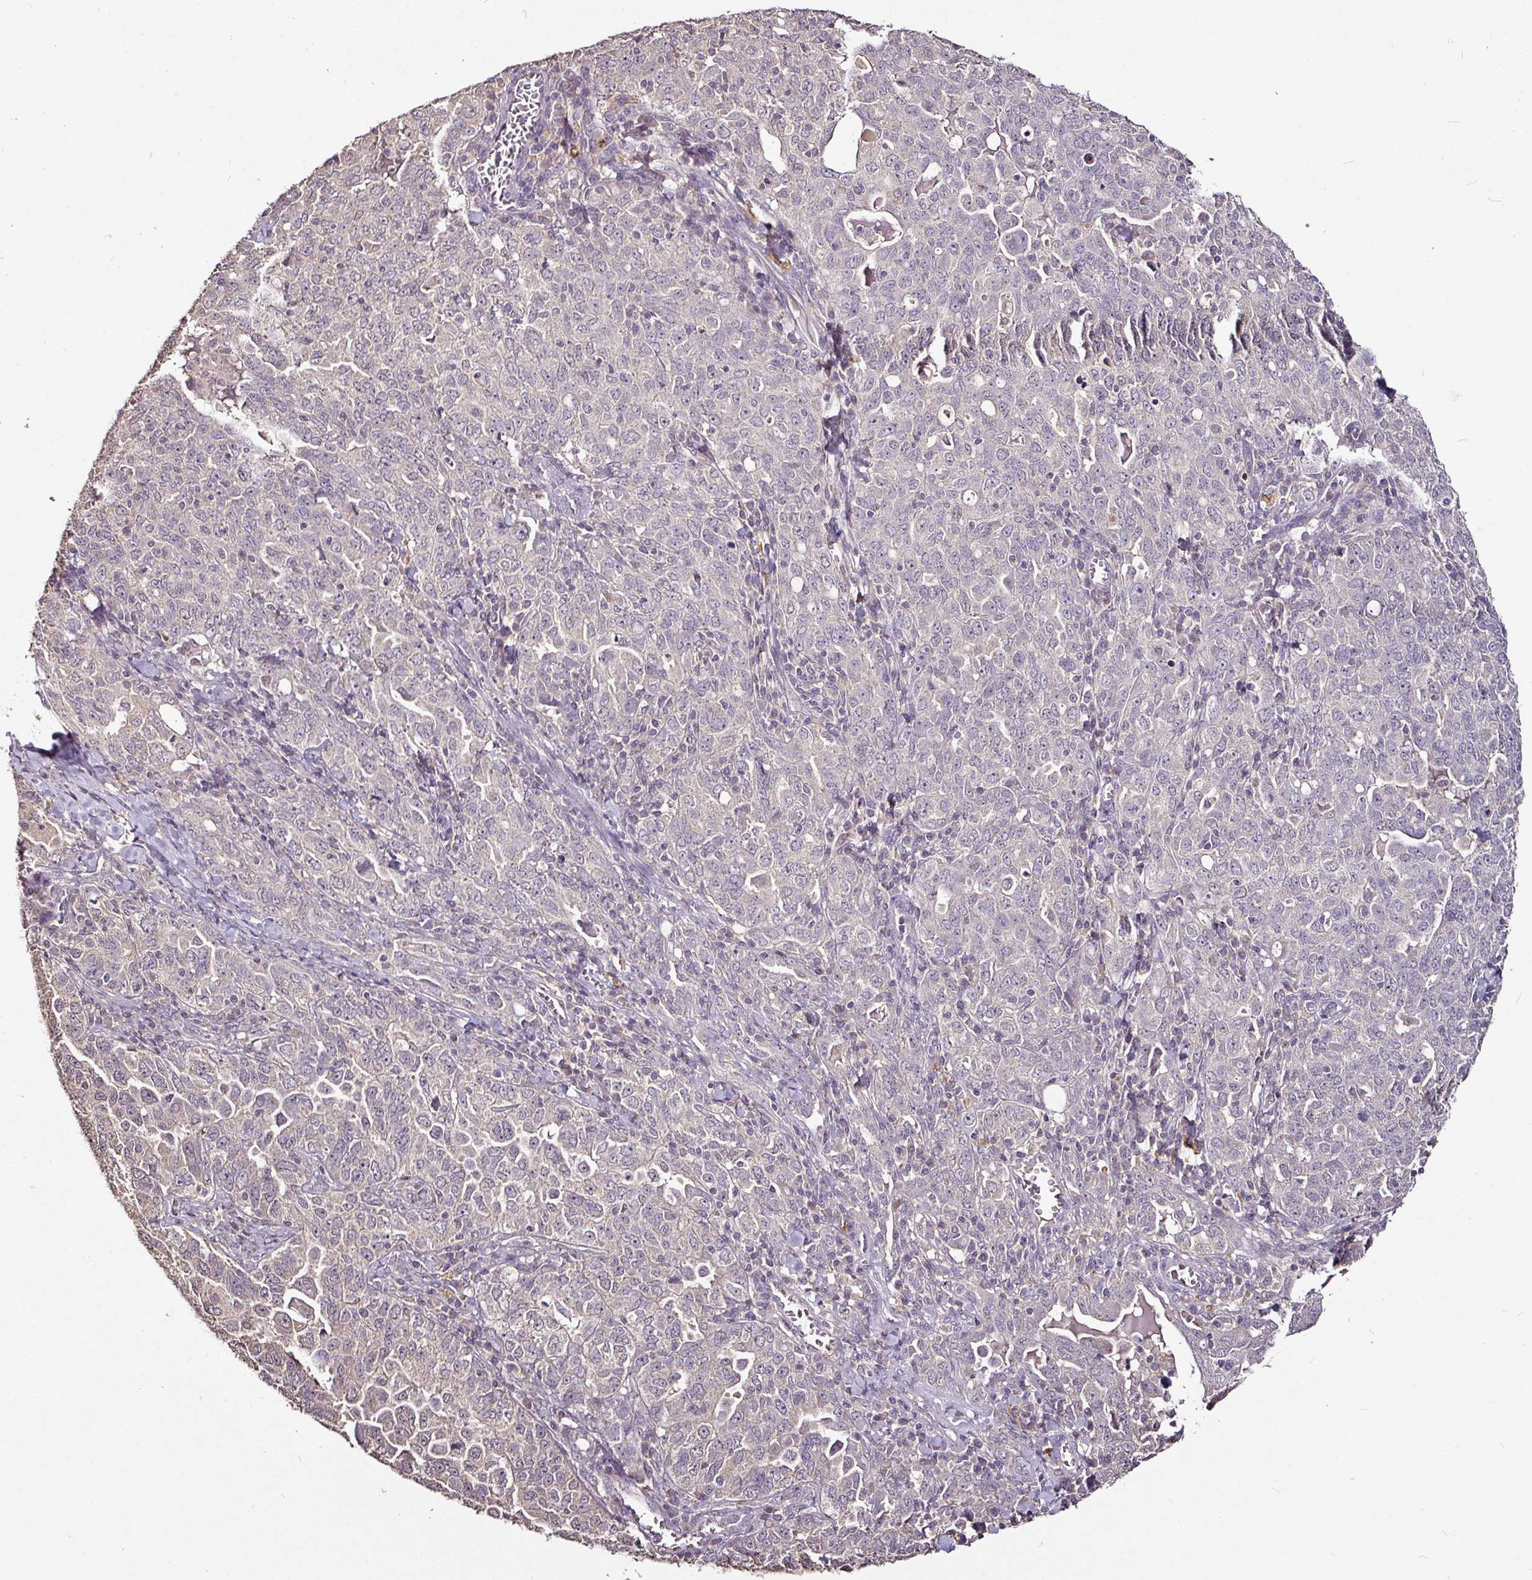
{"staining": {"intensity": "negative", "quantity": "none", "location": "none"}, "tissue": "ovarian cancer", "cell_type": "Tumor cells", "image_type": "cancer", "snomed": [{"axis": "morphology", "description": "Carcinoma, endometroid"}, {"axis": "topography", "description": "Ovary"}], "caption": "The immunohistochemistry (IHC) histopathology image has no significant staining in tumor cells of endometroid carcinoma (ovarian) tissue.", "gene": "RPL38", "patient": {"sex": "female", "age": 62}}